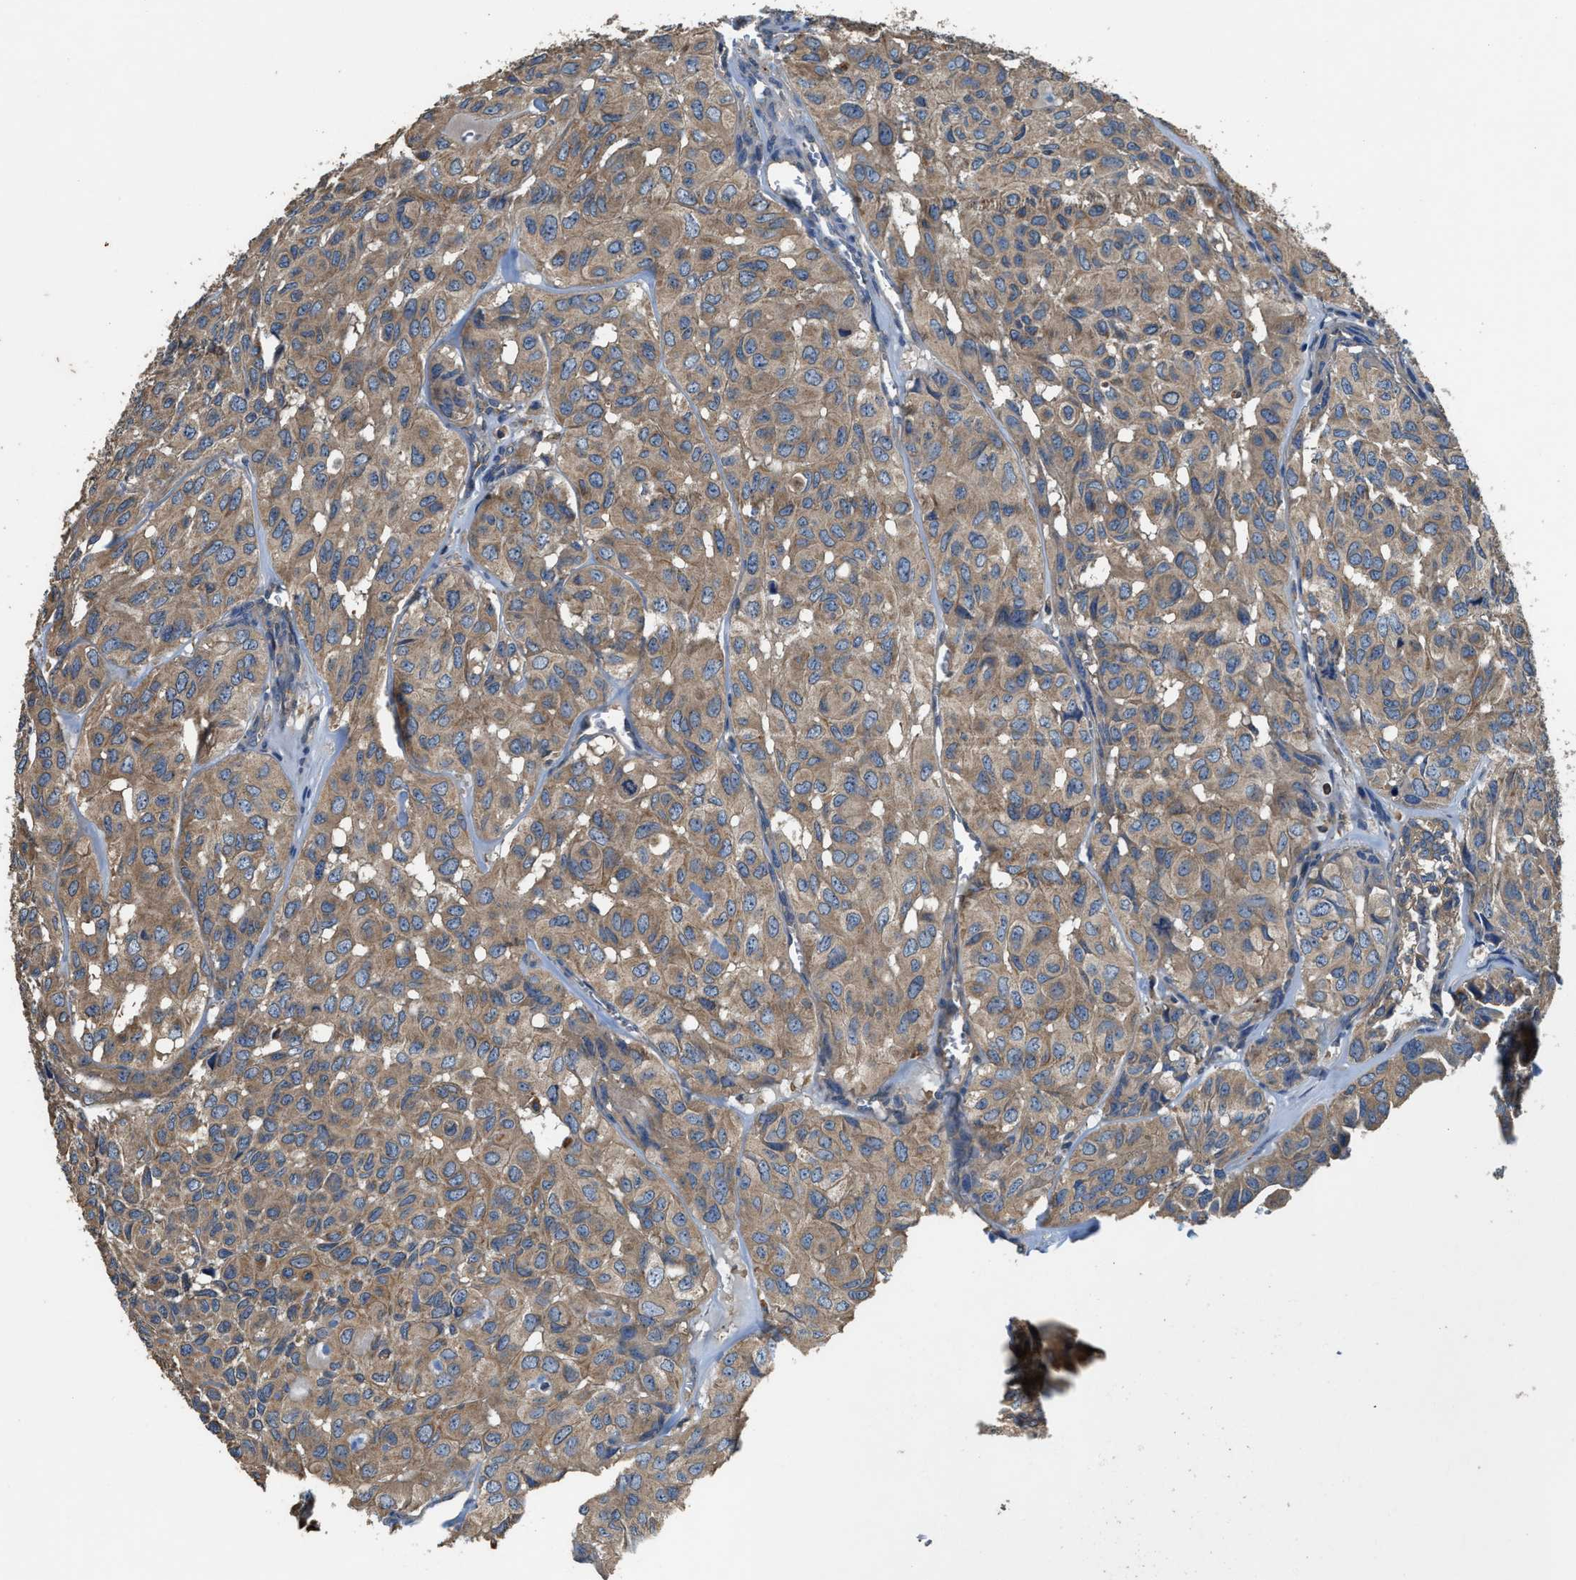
{"staining": {"intensity": "weak", "quantity": ">75%", "location": "cytoplasmic/membranous"}, "tissue": "head and neck cancer", "cell_type": "Tumor cells", "image_type": "cancer", "snomed": [{"axis": "morphology", "description": "Adenocarcinoma, NOS"}, {"axis": "topography", "description": "Salivary gland, NOS"}, {"axis": "topography", "description": "Head-Neck"}], "caption": "Immunohistochemistry (IHC) of human head and neck cancer (adenocarcinoma) reveals low levels of weak cytoplasmic/membranous positivity in approximately >75% of tumor cells. (Stains: DAB (3,3'-diaminobenzidine) in brown, nuclei in blue, Microscopy: brightfield microscopy at high magnification).", "gene": "BLOC1S1", "patient": {"sex": "female", "age": 76}}